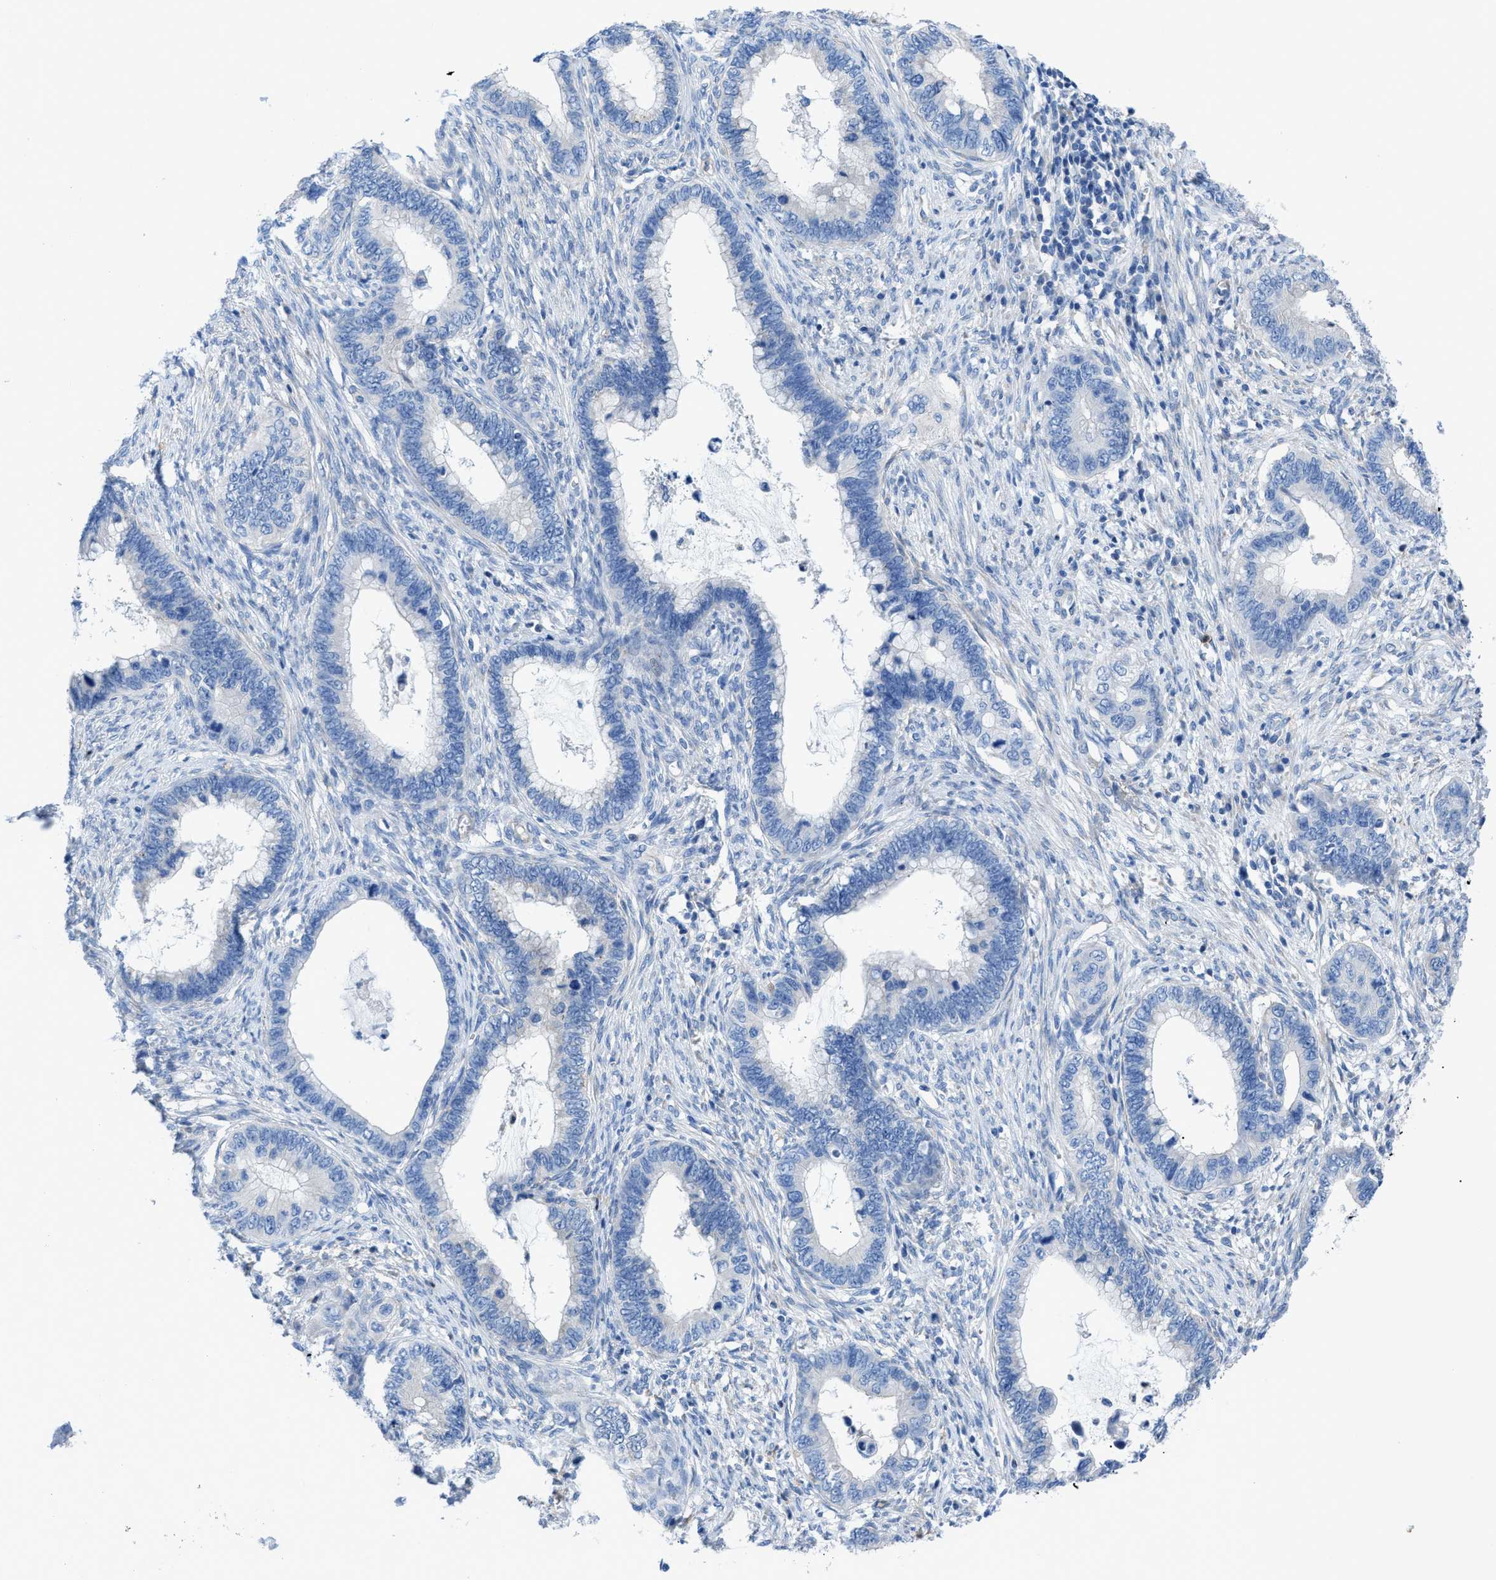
{"staining": {"intensity": "negative", "quantity": "none", "location": "none"}, "tissue": "cervical cancer", "cell_type": "Tumor cells", "image_type": "cancer", "snomed": [{"axis": "morphology", "description": "Adenocarcinoma, NOS"}, {"axis": "topography", "description": "Cervix"}], "caption": "IHC of human cervical adenocarcinoma shows no staining in tumor cells.", "gene": "ITPR1", "patient": {"sex": "female", "age": 44}}